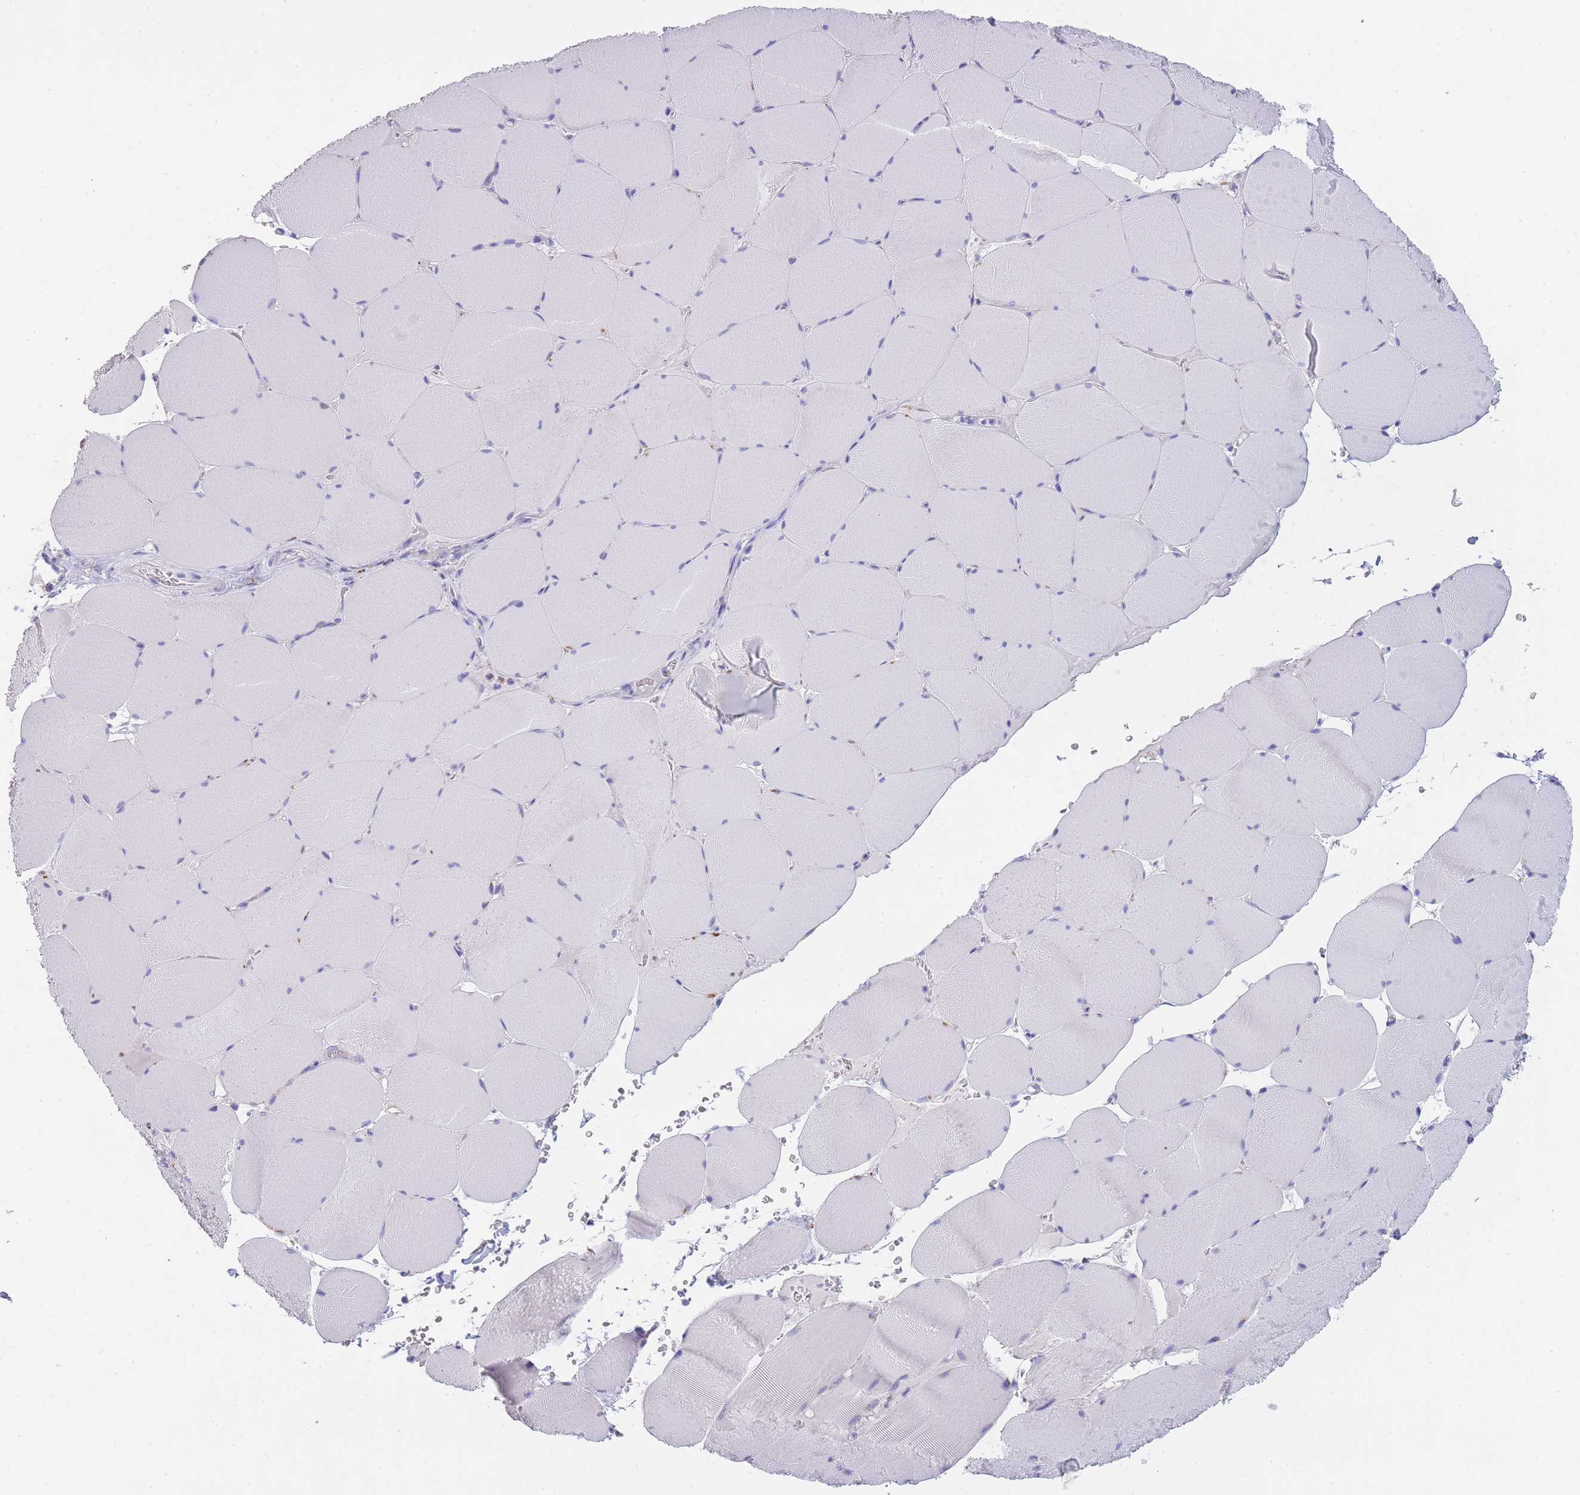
{"staining": {"intensity": "negative", "quantity": "none", "location": "none"}, "tissue": "skeletal muscle", "cell_type": "Myocytes", "image_type": "normal", "snomed": [{"axis": "morphology", "description": "Normal tissue, NOS"}, {"axis": "topography", "description": "Skeletal muscle"}, {"axis": "topography", "description": "Head-Neck"}], "caption": "IHC histopathology image of unremarkable skeletal muscle: skeletal muscle stained with DAB (3,3'-diaminobenzidine) demonstrates no significant protein staining in myocytes.", "gene": "GAA", "patient": {"sex": "male", "age": 66}}